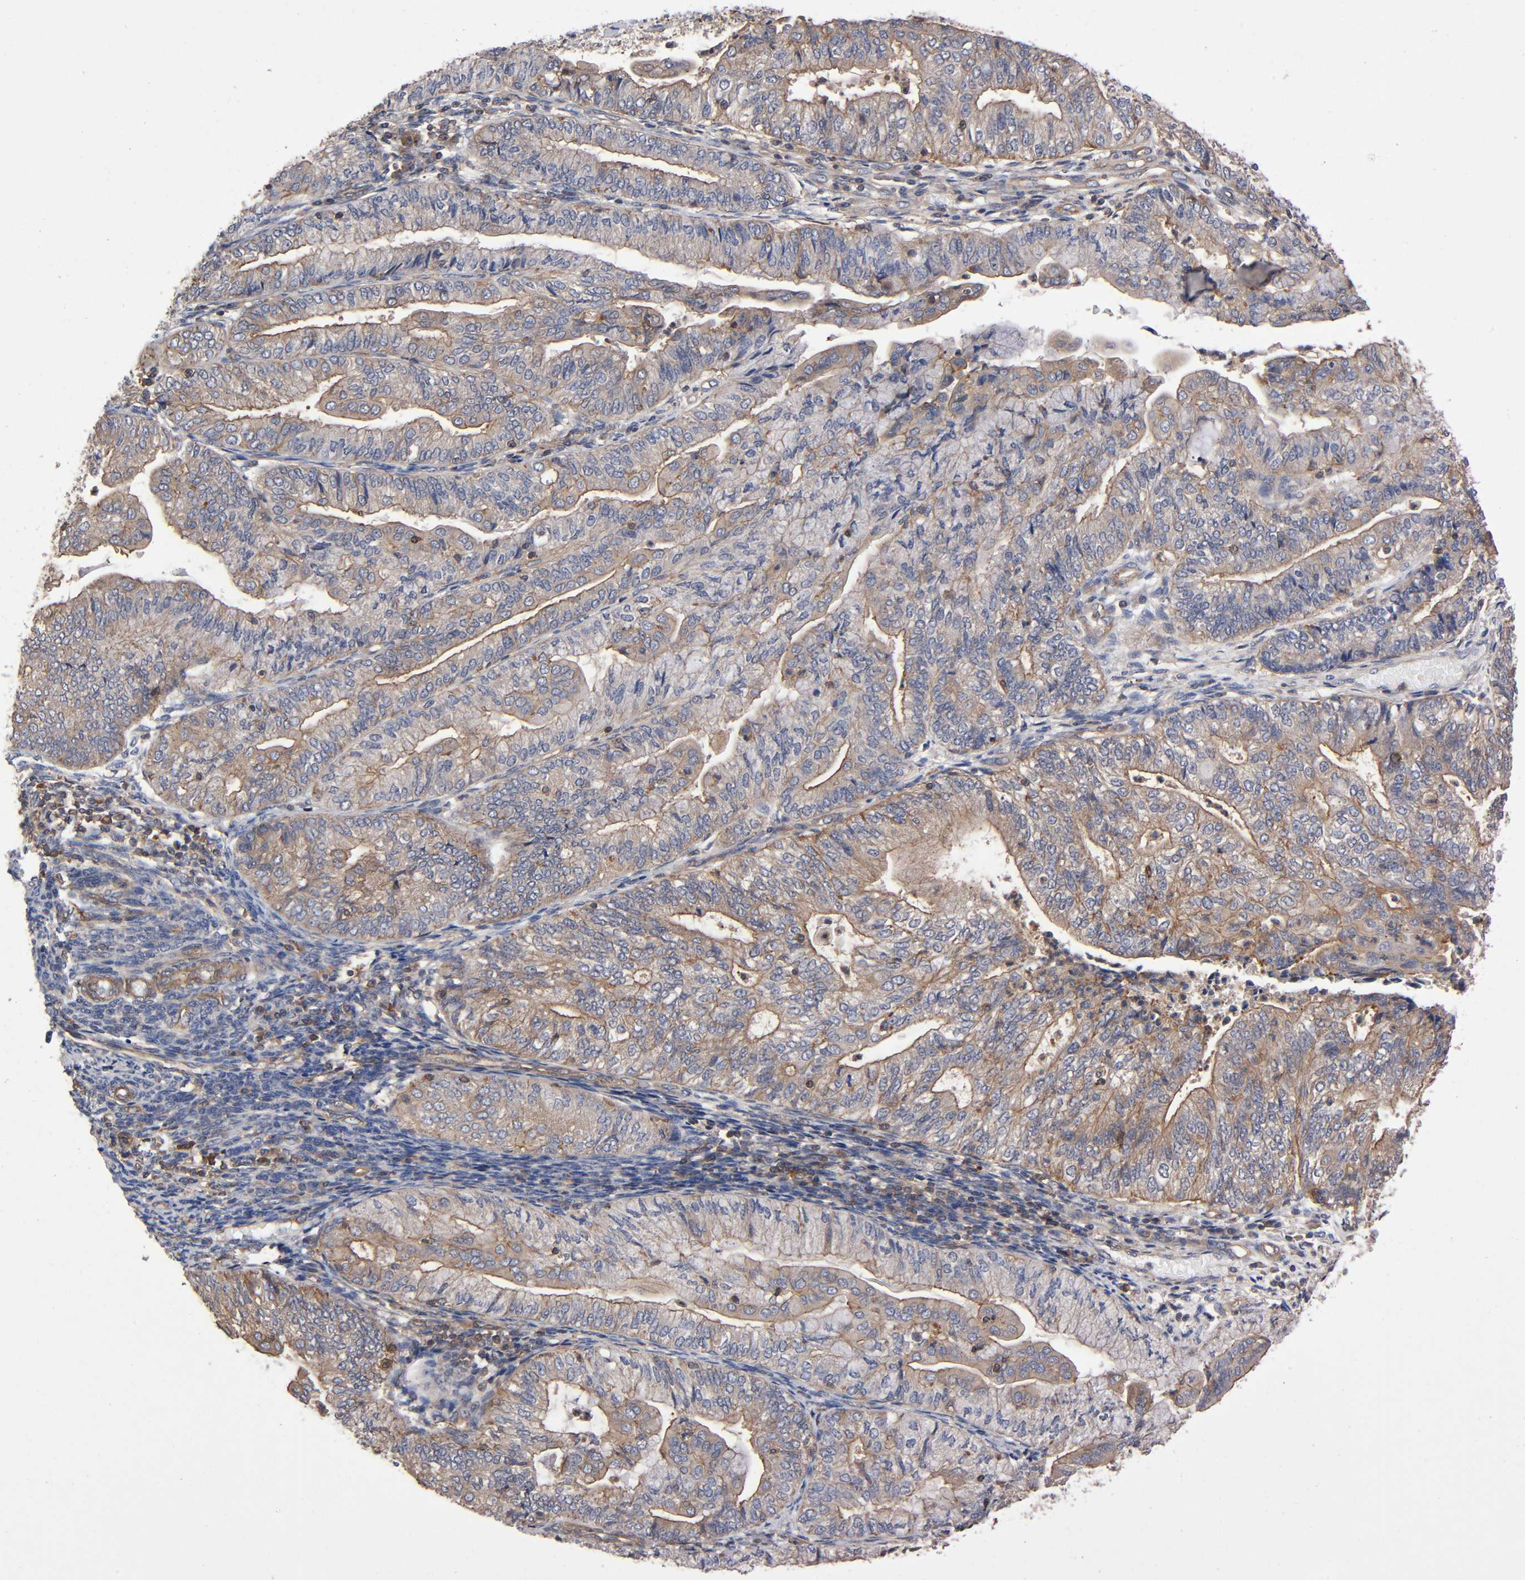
{"staining": {"intensity": "weak", "quantity": ">75%", "location": "cytoplasmic/membranous"}, "tissue": "endometrial cancer", "cell_type": "Tumor cells", "image_type": "cancer", "snomed": [{"axis": "morphology", "description": "Adenocarcinoma, NOS"}, {"axis": "topography", "description": "Endometrium"}], "caption": "Endometrial adenocarcinoma stained for a protein (brown) demonstrates weak cytoplasmic/membranous positive positivity in approximately >75% of tumor cells.", "gene": "LAMTOR2", "patient": {"sex": "female", "age": 59}}